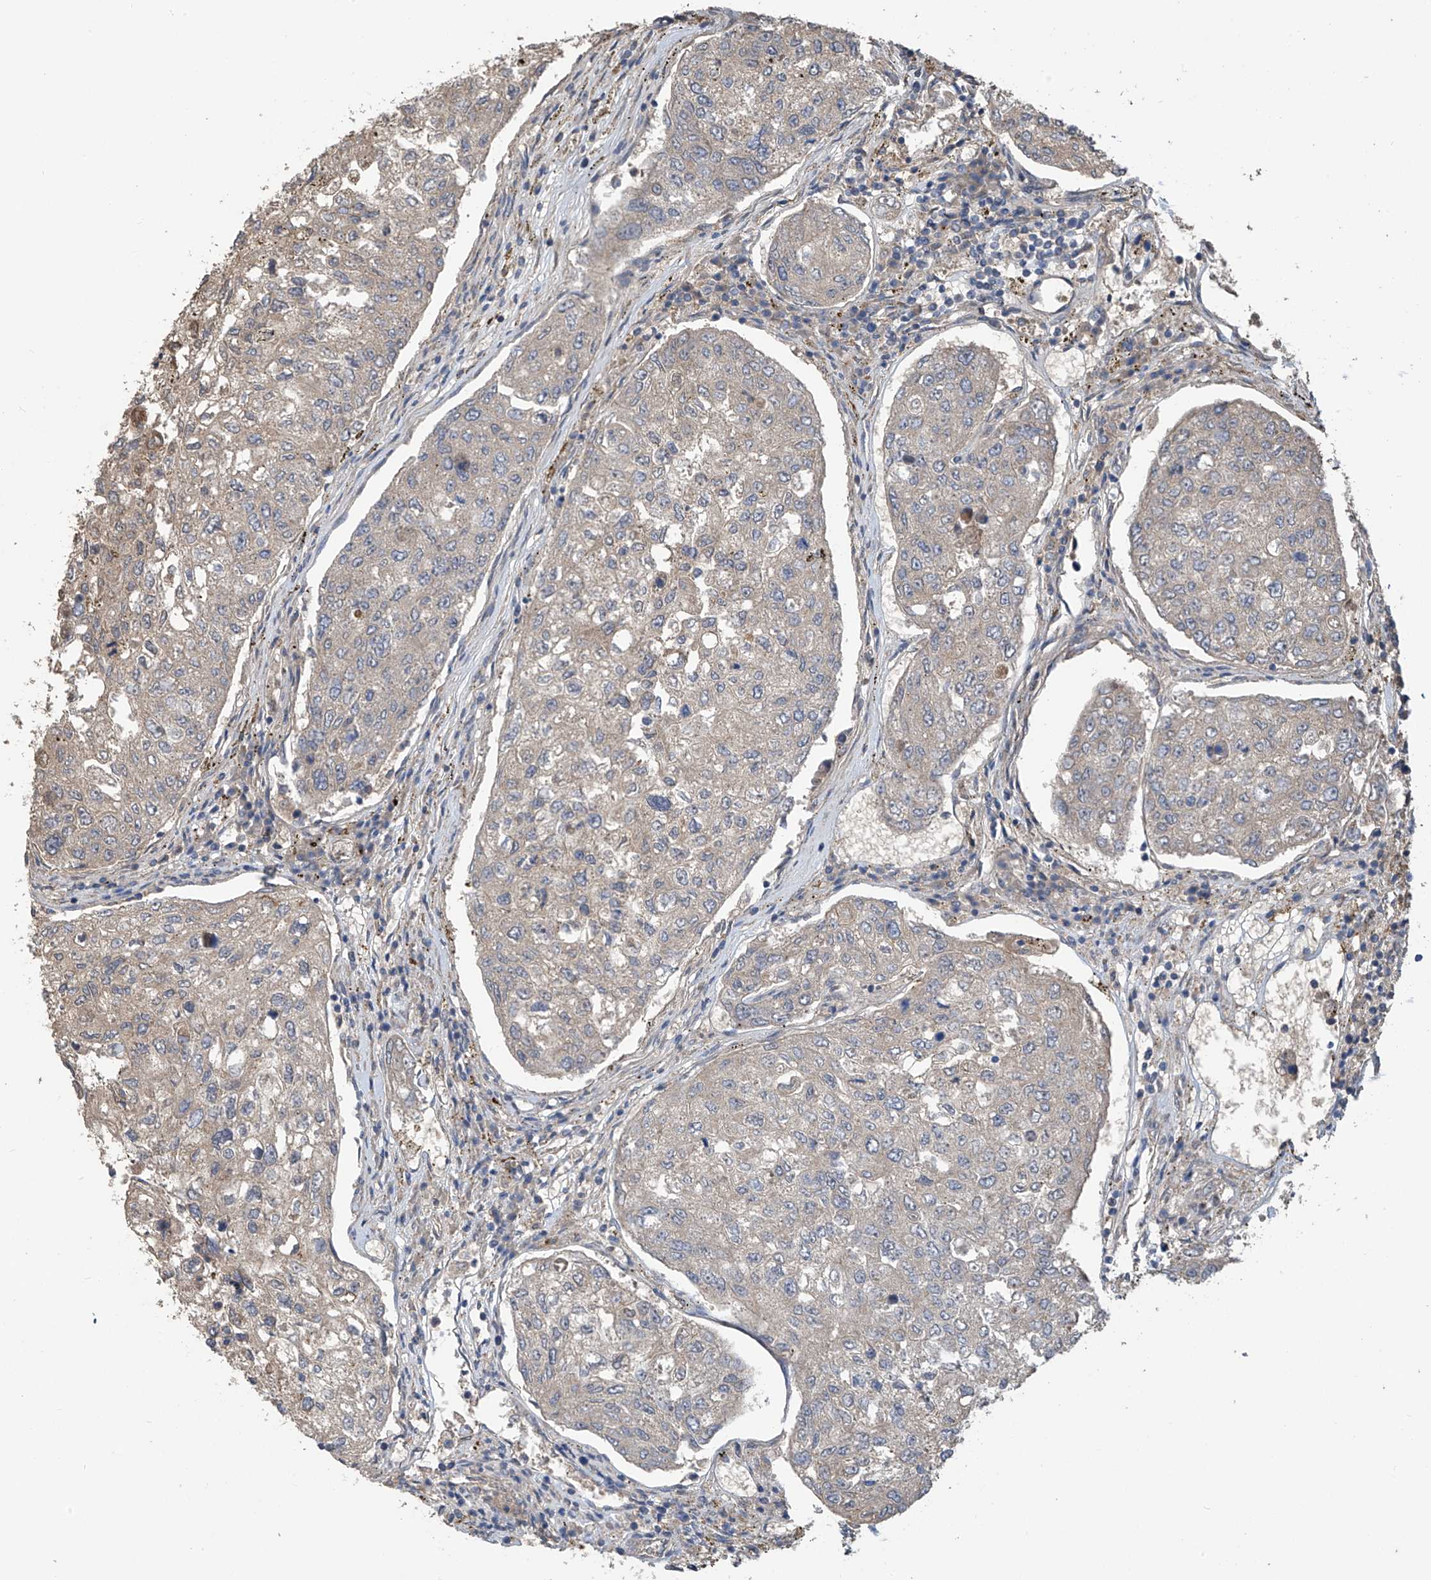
{"staining": {"intensity": "moderate", "quantity": "25%-75%", "location": "cytoplasmic/membranous"}, "tissue": "urothelial cancer", "cell_type": "Tumor cells", "image_type": "cancer", "snomed": [{"axis": "morphology", "description": "Urothelial carcinoma, High grade"}, {"axis": "topography", "description": "Lymph node"}, {"axis": "topography", "description": "Urinary bladder"}], "caption": "This histopathology image displays IHC staining of urothelial cancer, with medium moderate cytoplasmic/membranous expression in approximately 25%-75% of tumor cells.", "gene": "PHACTR4", "patient": {"sex": "male", "age": 51}}